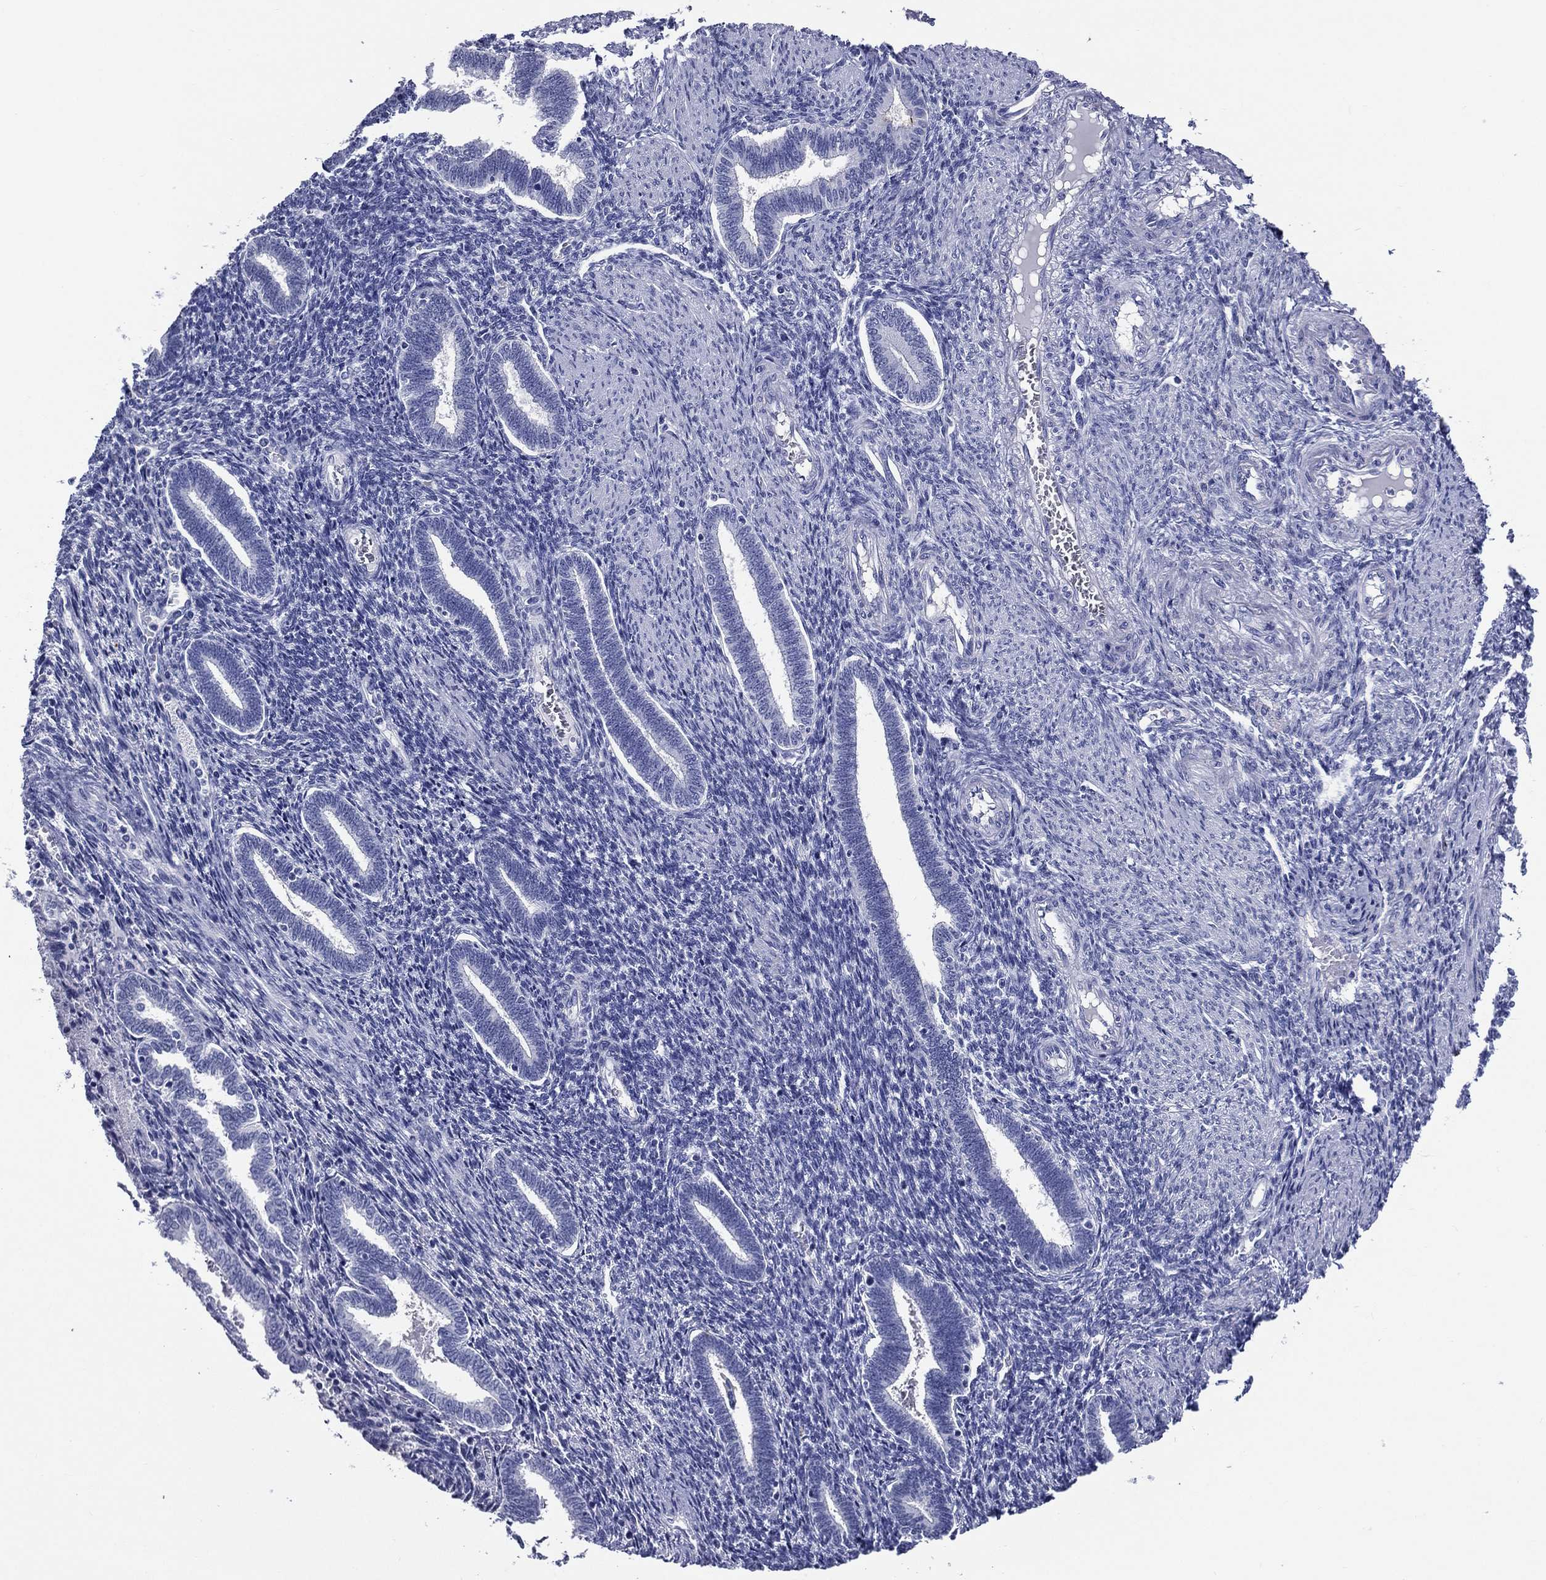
{"staining": {"intensity": "negative", "quantity": "none", "location": "none"}, "tissue": "endometrium", "cell_type": "Cells in endometrial stroma", "image_type": "normal", "snomed": [{"axis": "morphology", "description": "Normal tissue, NOS"}, {"axis": "topography", "description": "Endometrium"}], "caption": "DAB (3,3'-diaminobenzidine) immunohistochemical staining of unremarkable human endometrium shows no significant positivity in cells in endometrial stroma. (DAB (3,3'-diaminobenzidine) IHC visualized using brightfield microscopy, high magnification).", "gene": "ACE2", "patient": {"sex": "female", "age": 42}}